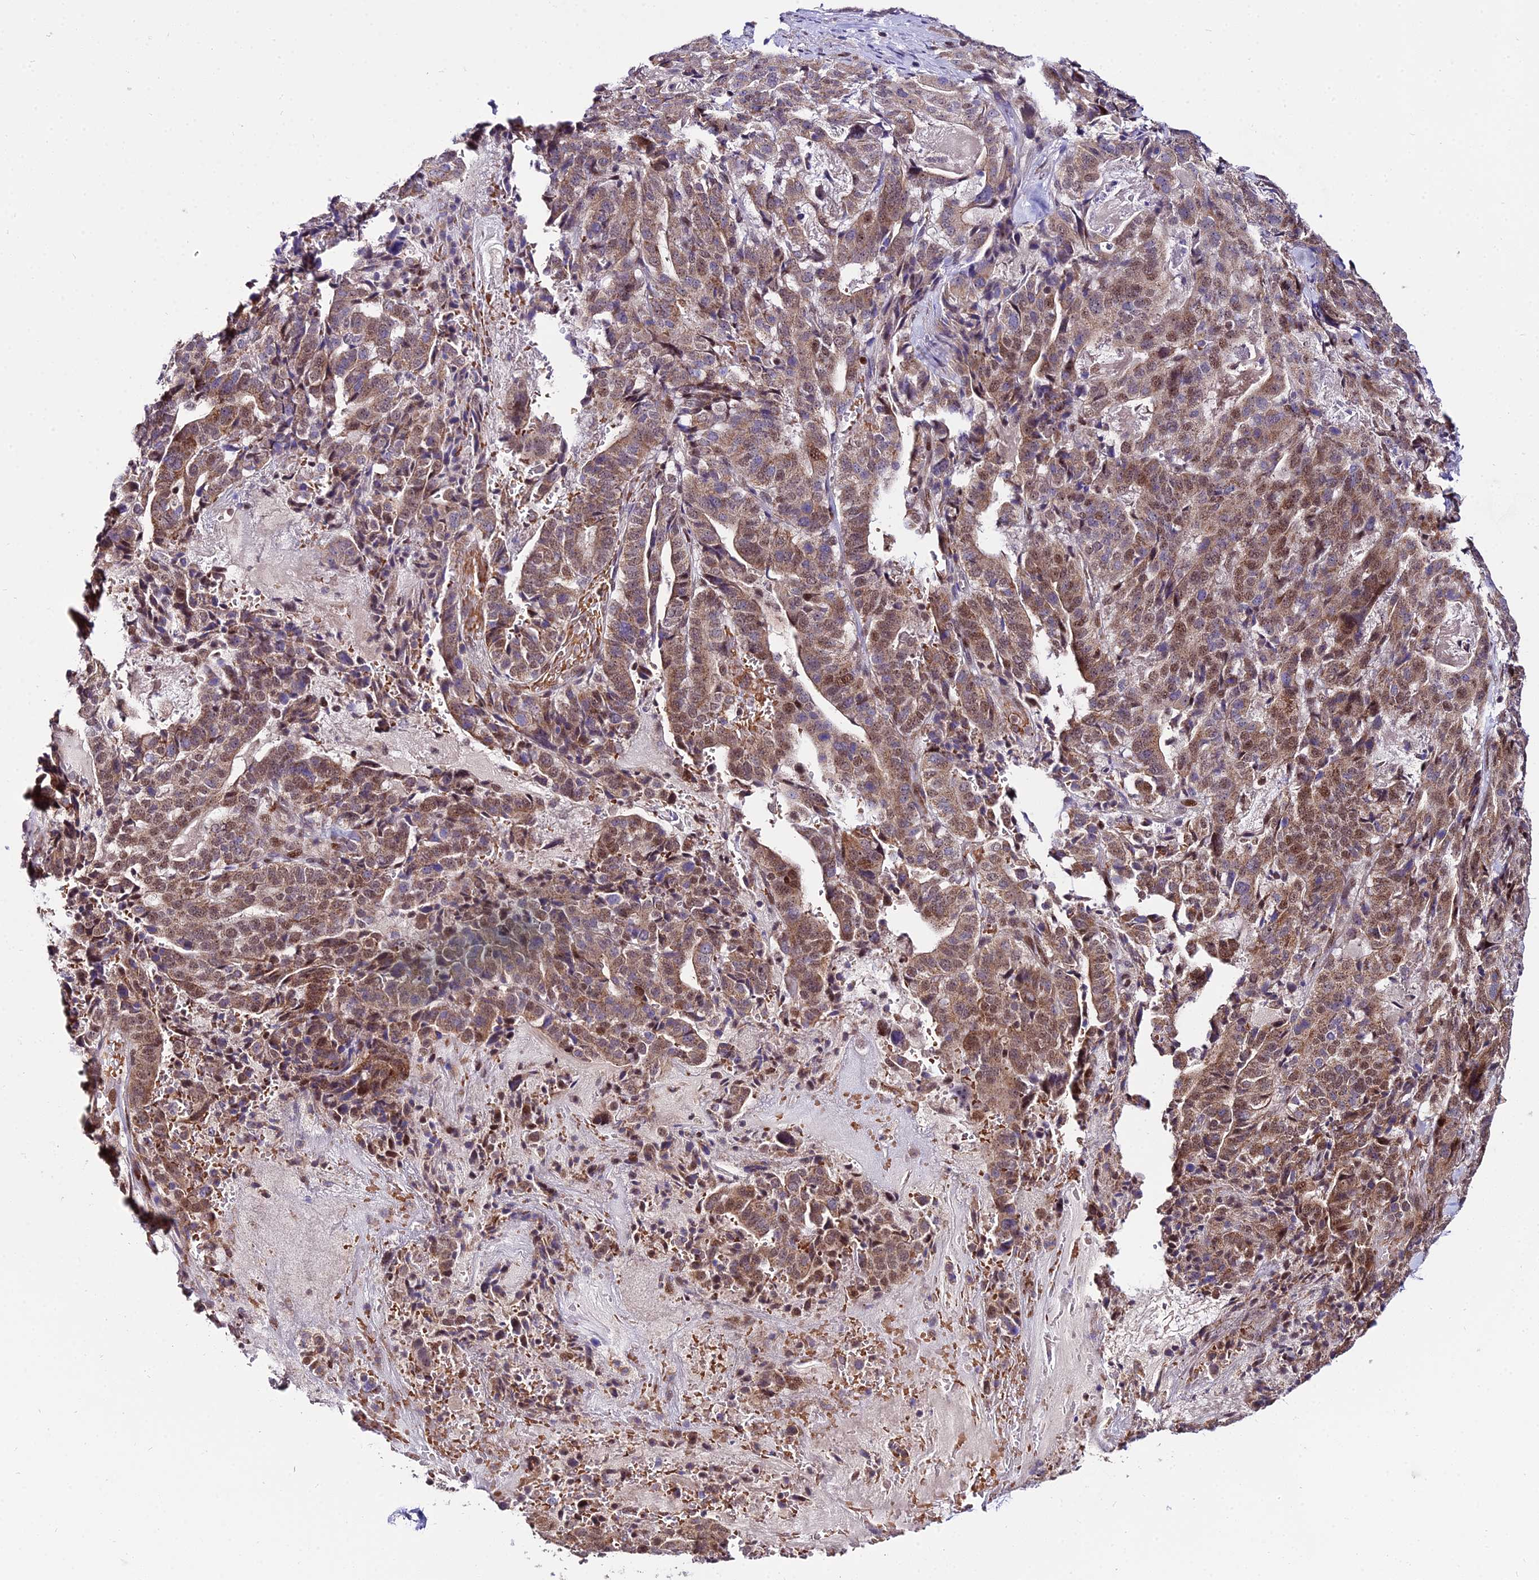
{"staining": {"intensity": "moderate", "quantity": ">75%", "location": "cytoplasmic/membranous,nuclear"}, "tissue": "stomach cancer", "cell_type": "Tumor cells", "image_type": "cancer", "snomed": [{"axis": "morphology", "description": "Adenocarcinoma, NOS"}, {"axis": "topography", "description": "Stomach"}], "caption": "Tumor cells reveal medium levels of moderate cytoplasmic/membranous and nuclear staining in approximately >75% of cells in human stomach cancer.", "gene": "CIB3", "patient": {"sex": "male", "age": 48}}